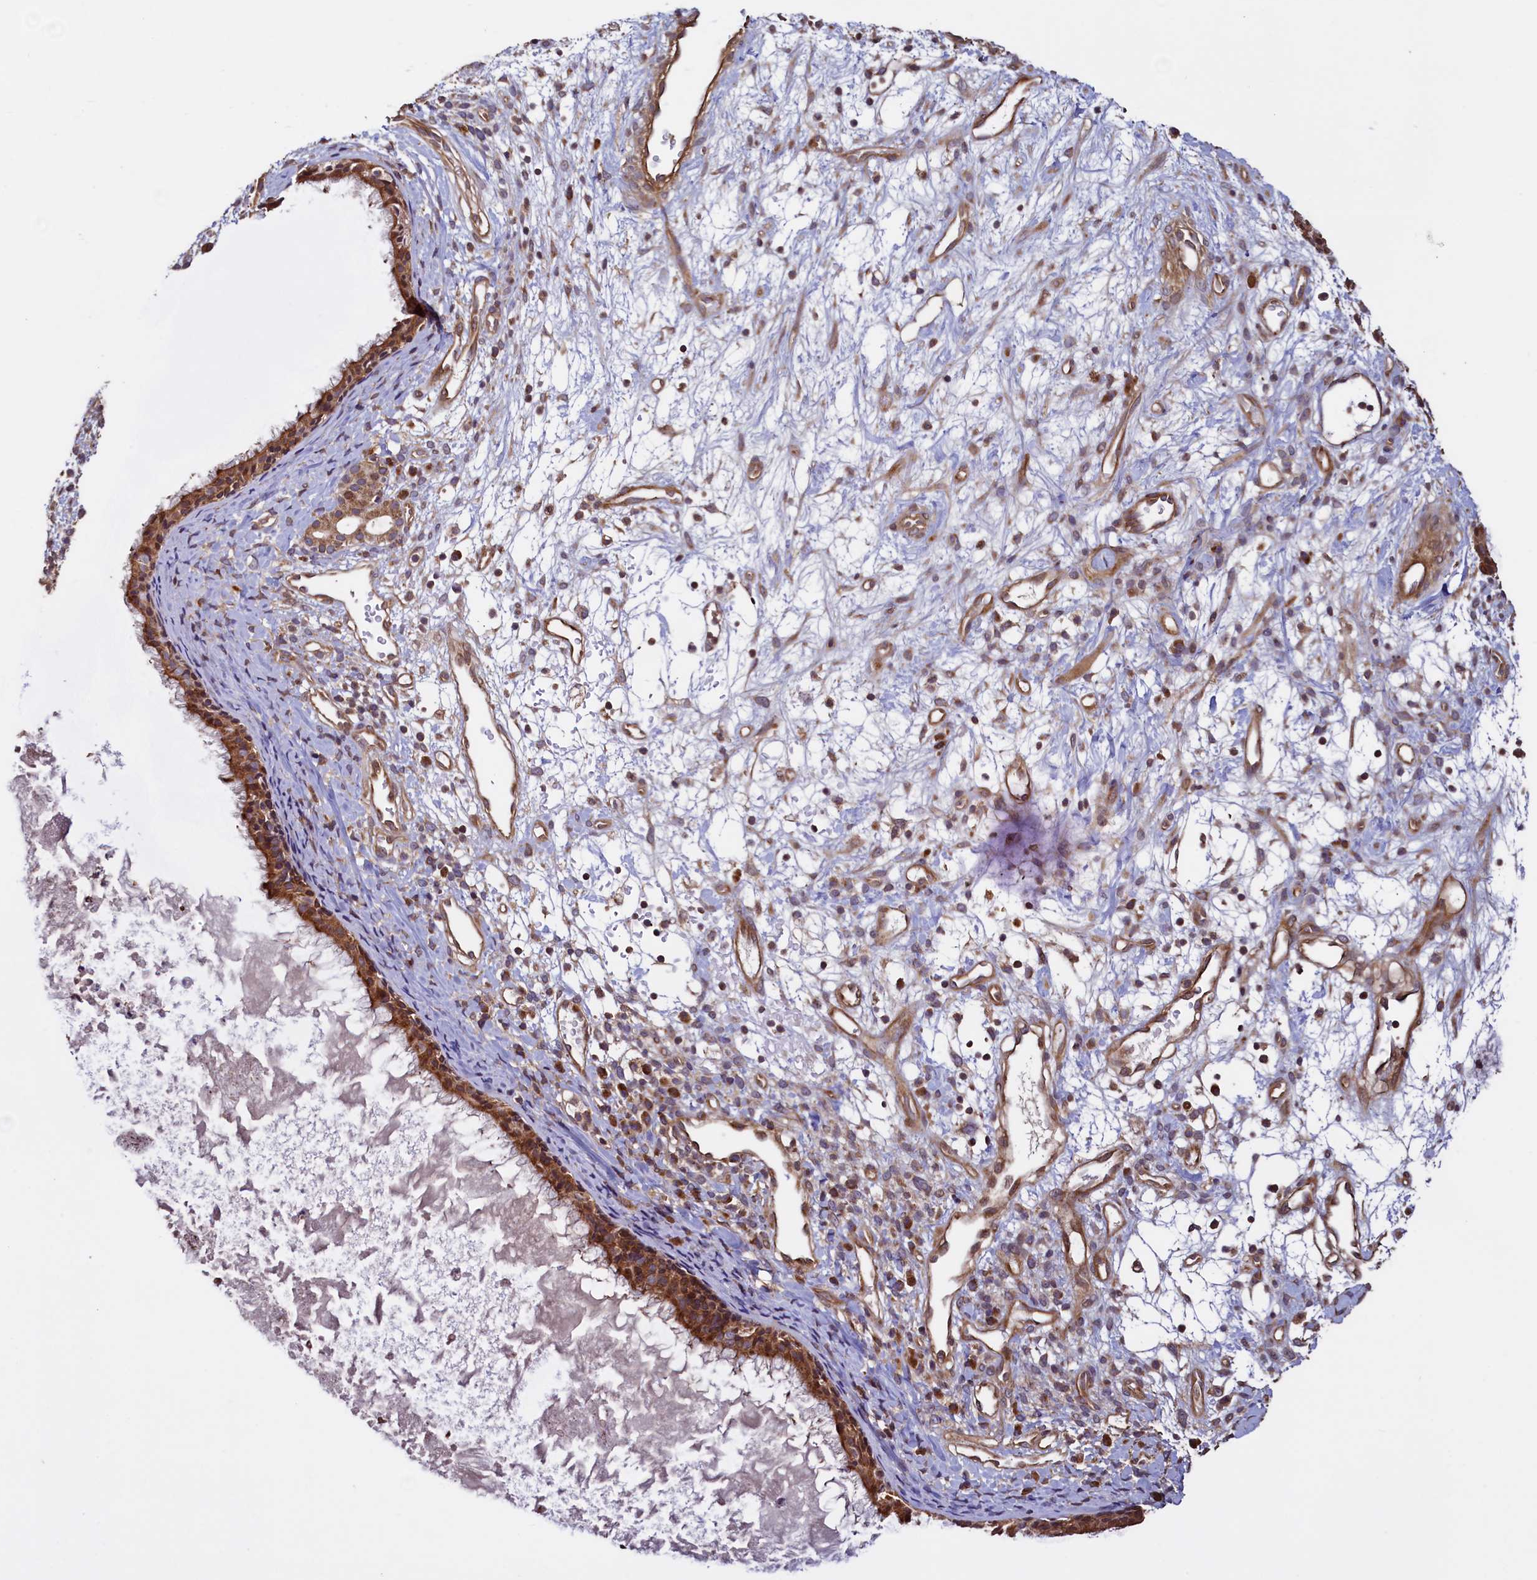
{"staining": {"intensity": "strong", "quantity": ">75%", "location": "cytoplasmic/membranous"}, "tissue": "nasopharynx", "cell_type": "Respiratory epithelial cells", "image_type": "normal", "snomed": [{"axis": "morphology", "description": "Normal tissue, NOS"}, {"axis": "topography", "description": "Nasopharynx"}], "caption": "The immunohistochemical stain labels strong cytoplasmic/membranous positivity in respiratory epithelial cells of normal nasopharynx.", "gene": "RBFA", "patient": {"sex": "male", "age": 22}}